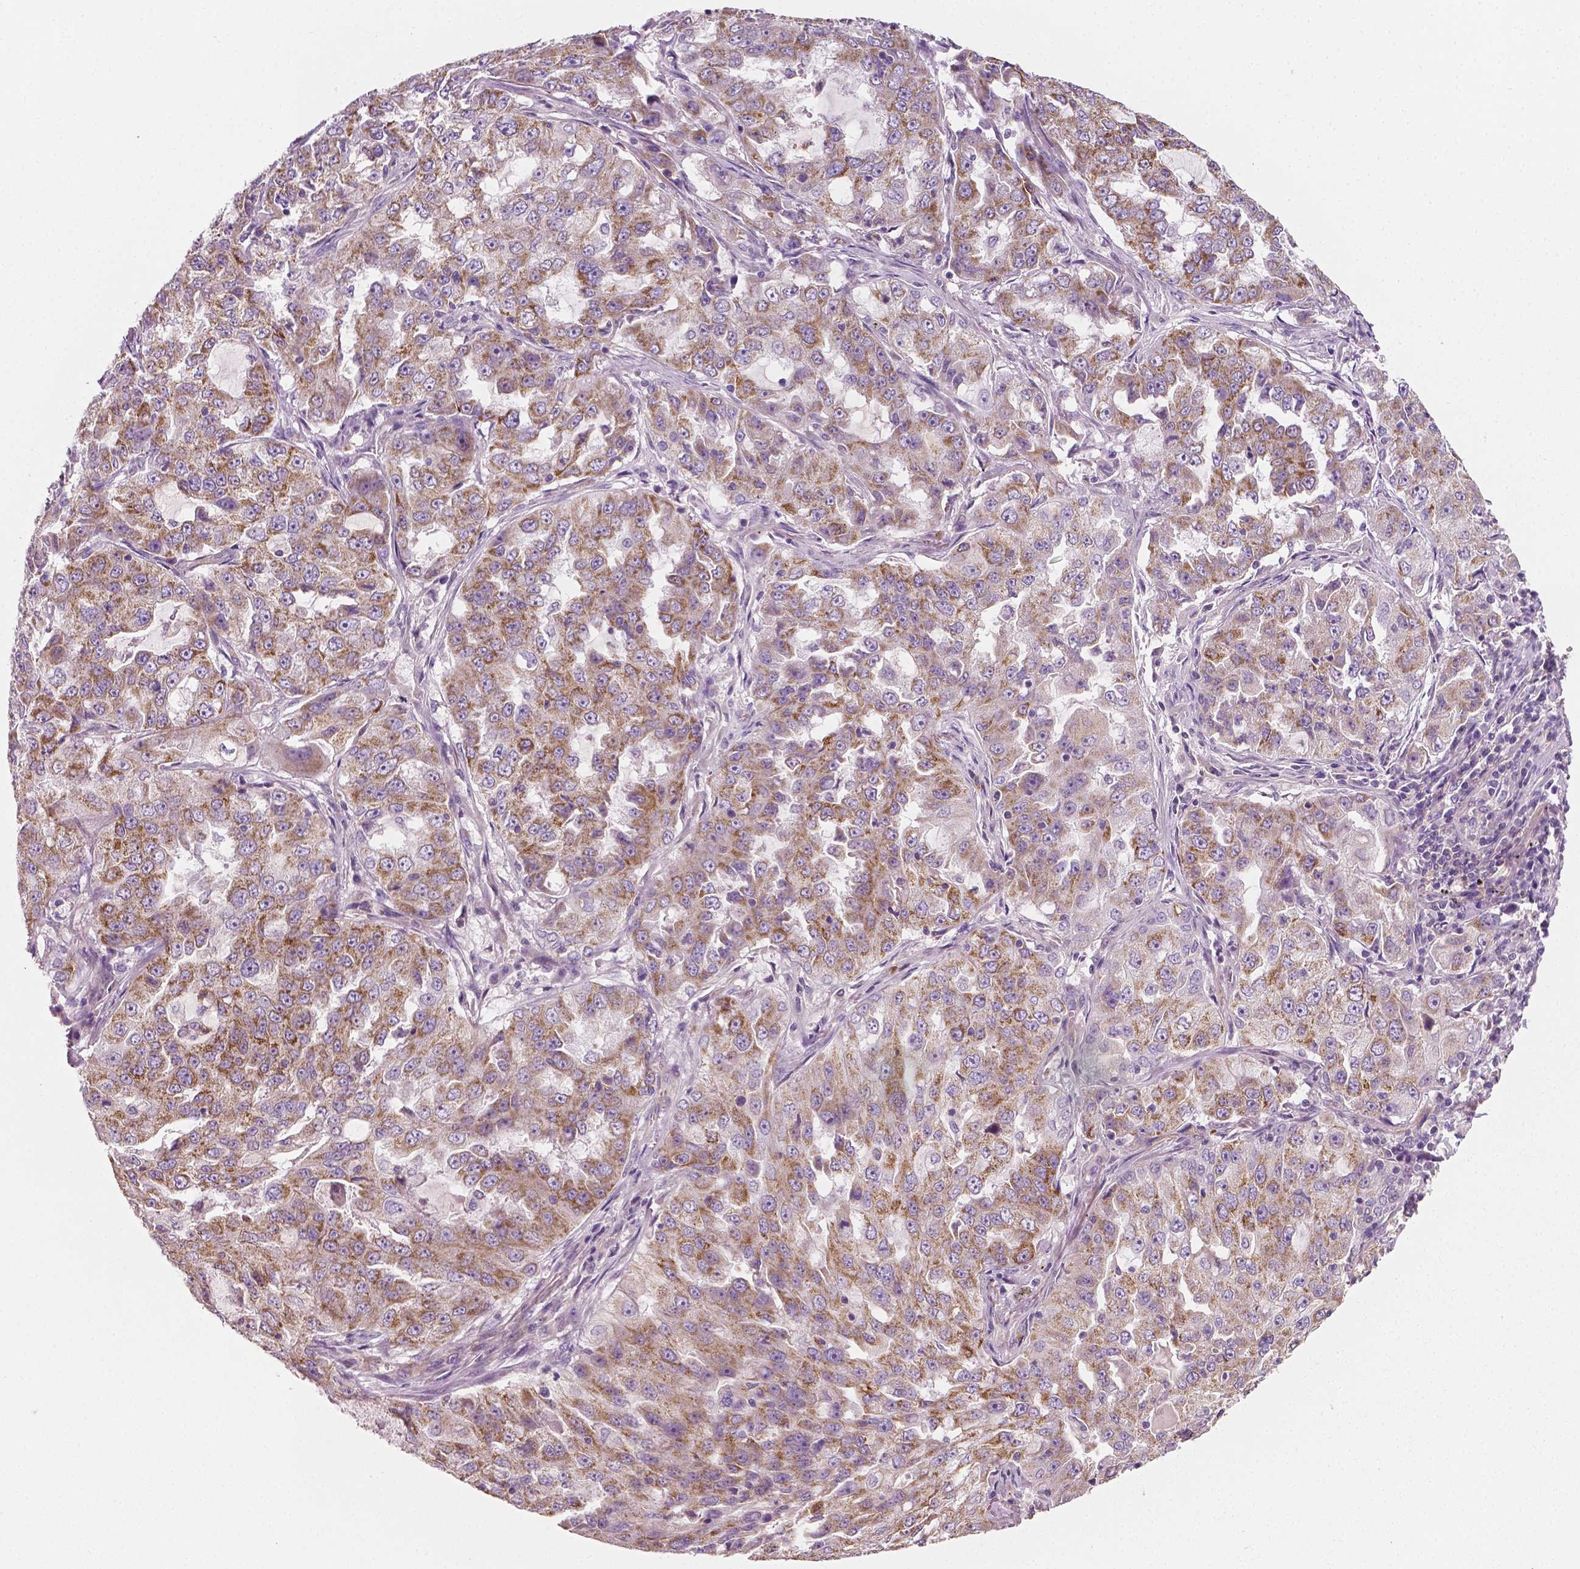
{"staining": {"intensity": "moderate", "quantity": "25%-75%", "location": "cytoplasmic/membranous"}, "tissue": "lung cancer", "cell_type": "Tumor cells", "image_type": "cancer", "snomed": [{"axis": "morphology", "description": "Adenocarcinoma, NOS"}, {"axis": "topography", "description": "Lung"}], "caption": "Immunohistochemical staining of human lung cancer (adenocarcinoma) exhibits moderate cytoplasmic/membranous protein staining in about 25%-75% of tumor cells.", "gene": "PTX3", "patient": {"sex": "female", "age": 61}}